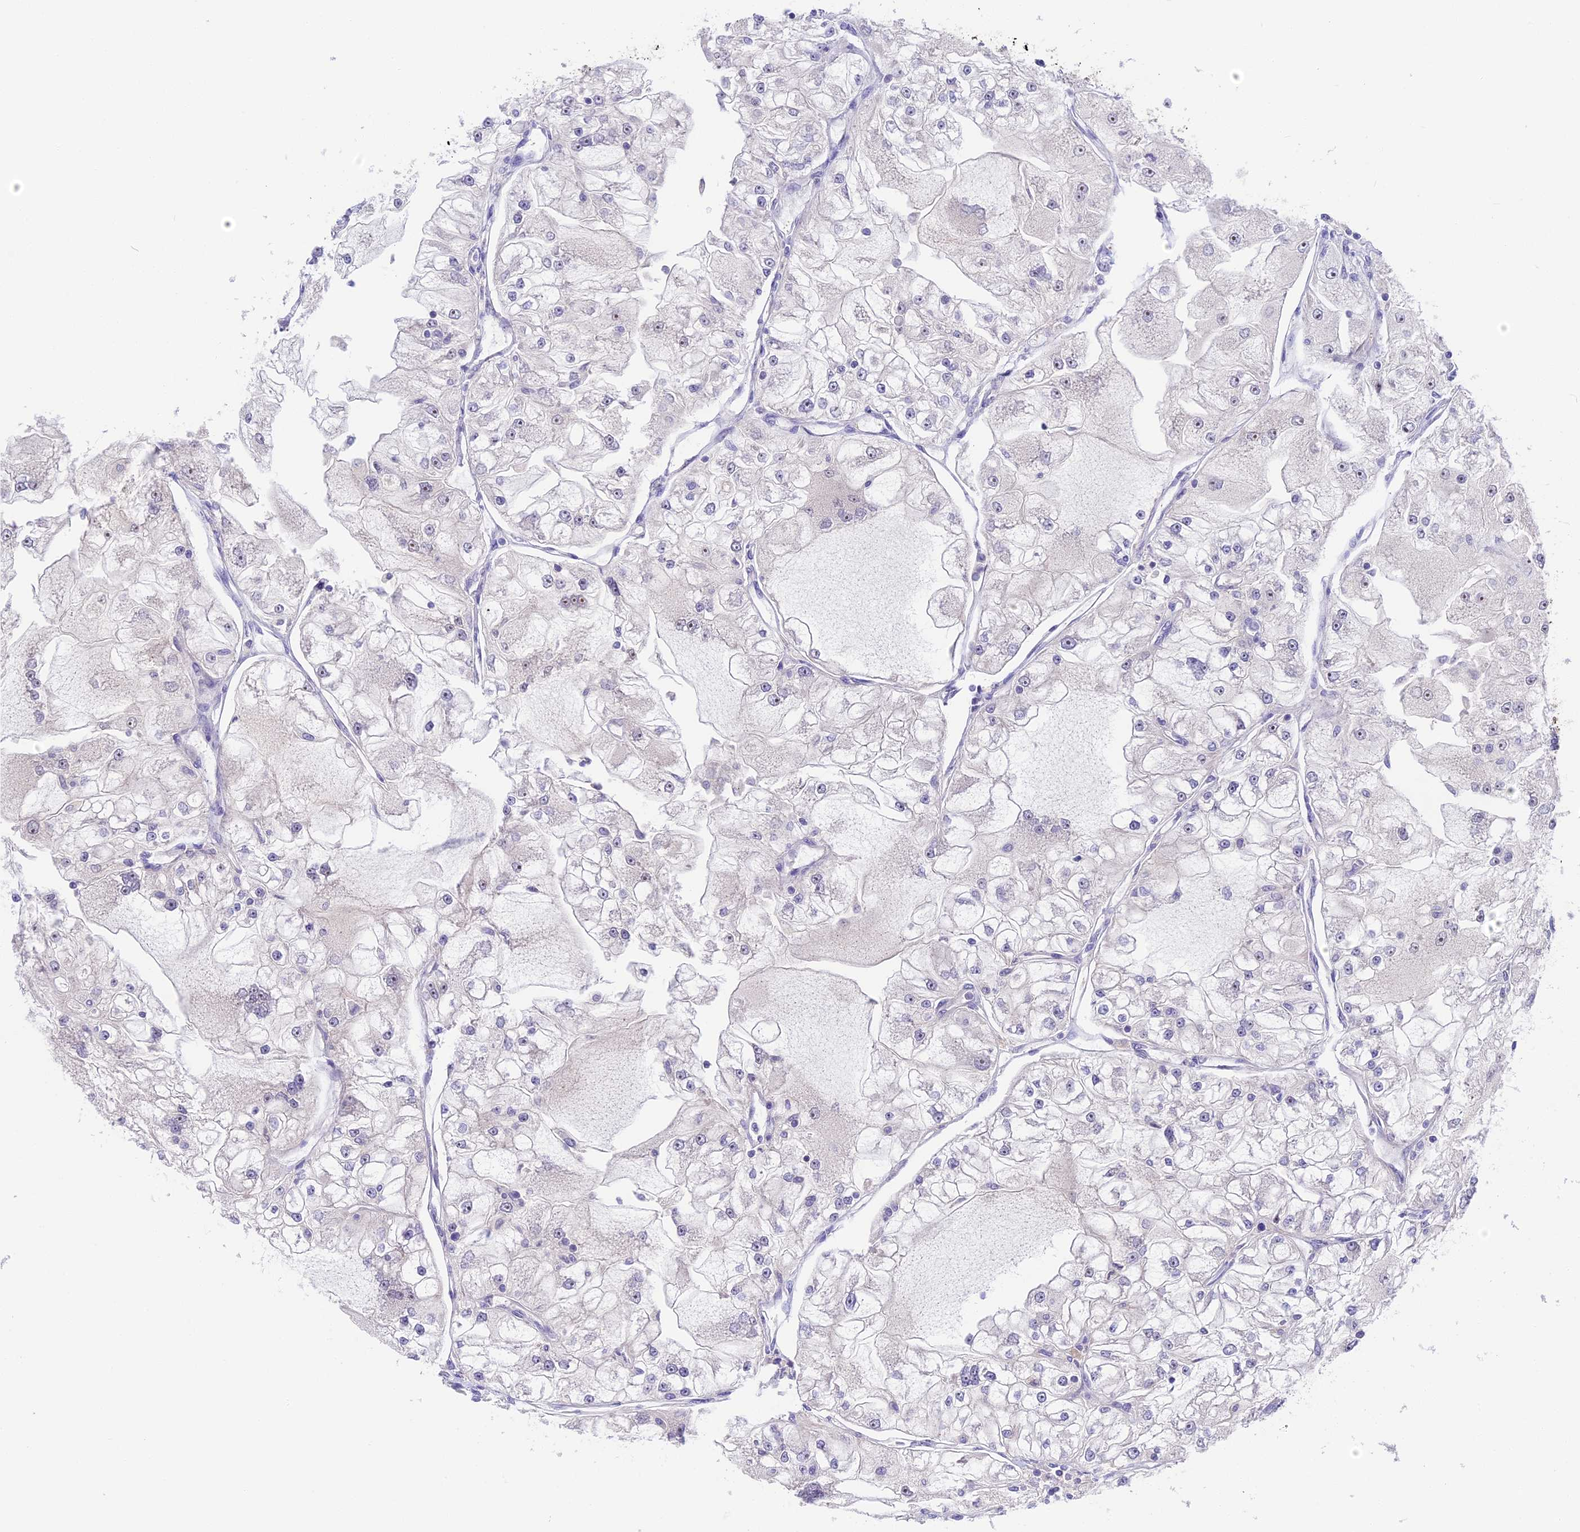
{"staining": {"intensity": "negative", "quantity": "none", "location": "none"}, "tissue": "renal cancer", "cell_type": "Tumor cells", "image_type": "cancer", "snomed": [{"axis": "morphology", "description": "Adenocarcinoma, NOS"}, {"axis": "topography", "description": "Kidney"}], "caption": "This is an immunohistochemistry image of renal cancer. There is no staining in tumor cells.", "gene": "ADGRD1", "patient": {"sex": "female", "age": 72}}